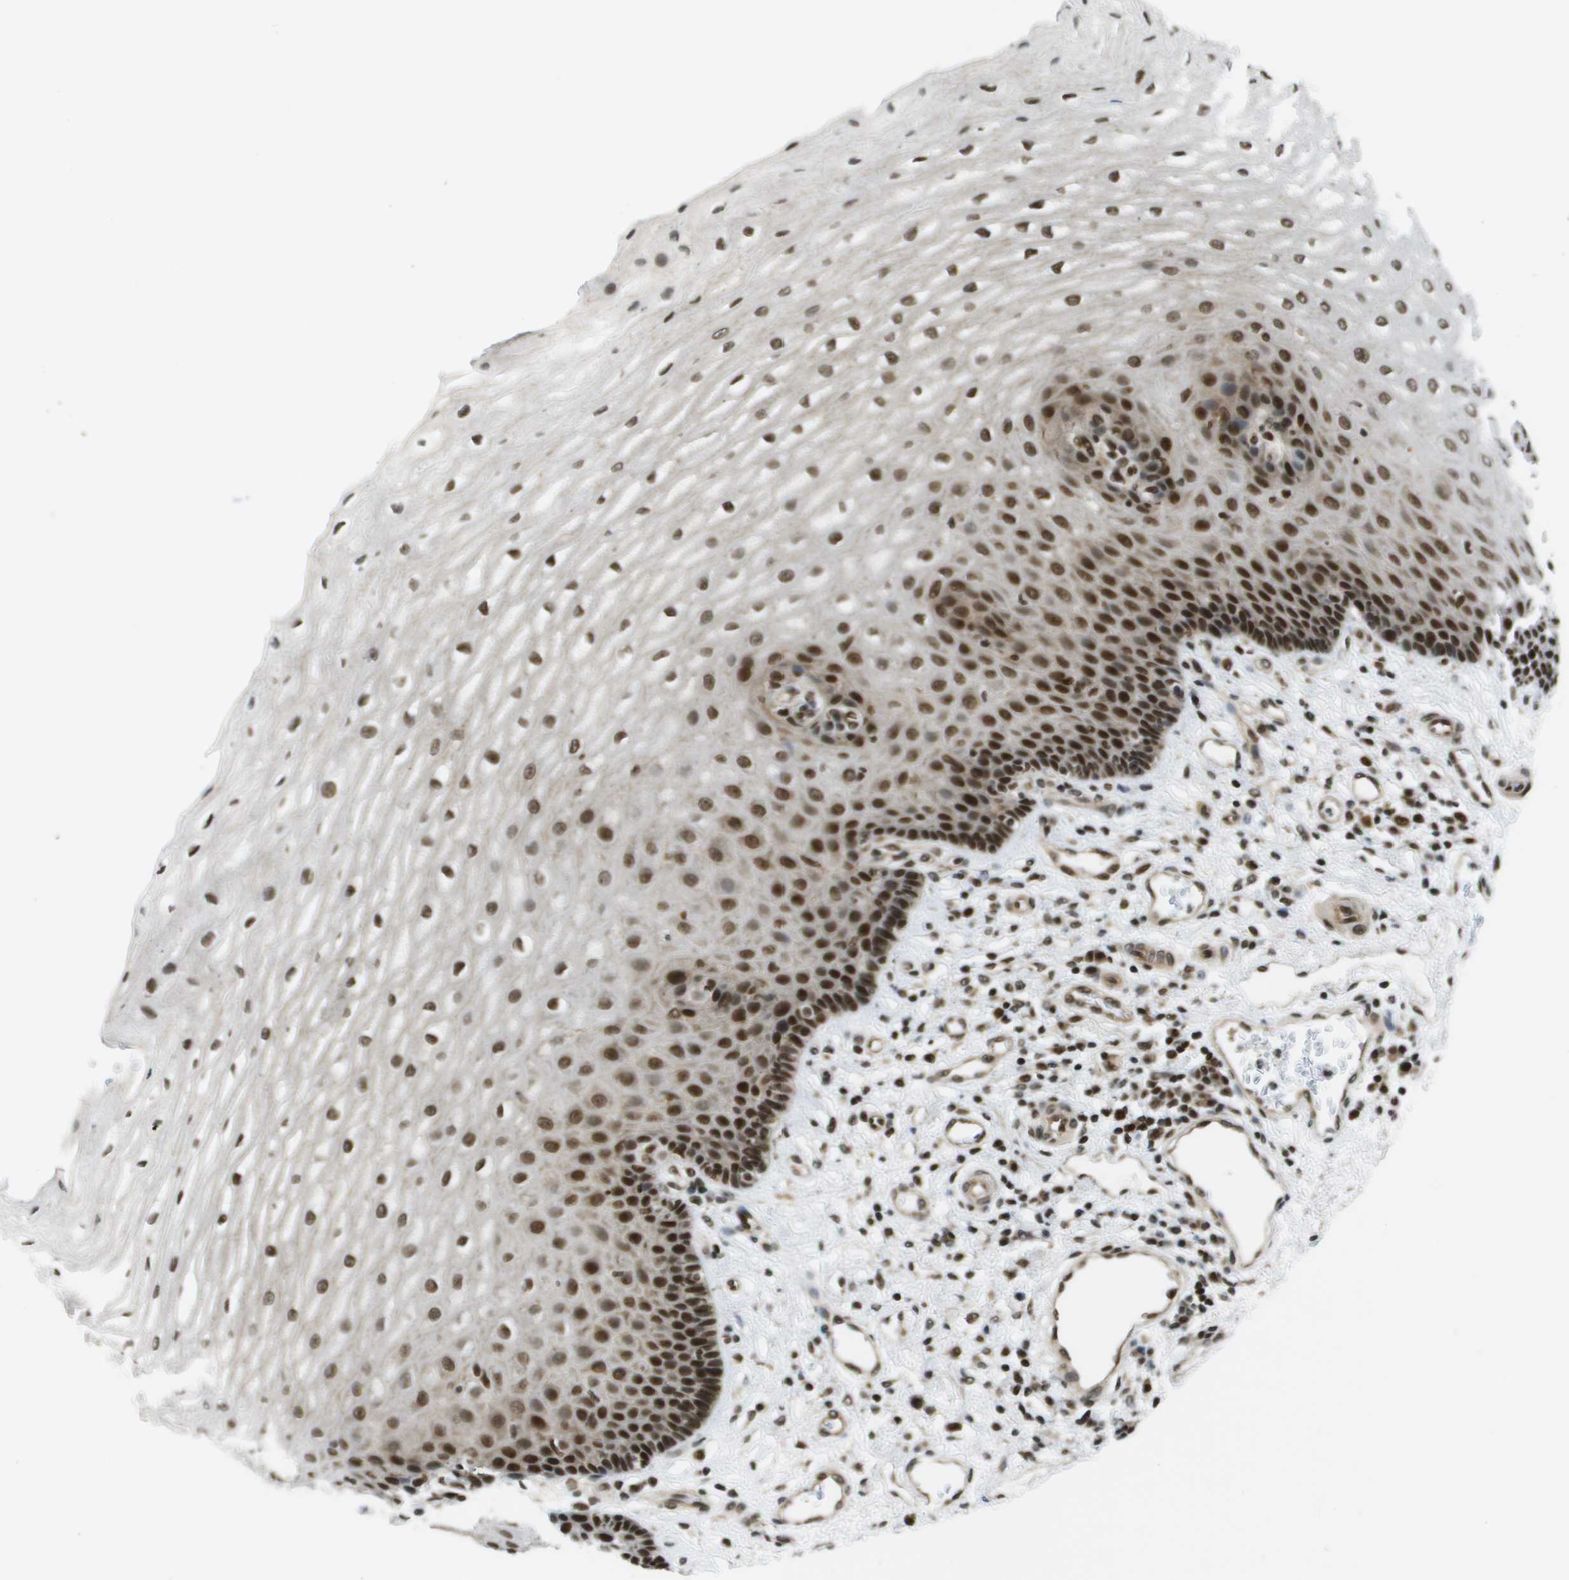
{"staining": {"intensity": "strong", "quantity": ">75%", "location": "nuclear"}, "tissue": "esophagus", "cell_type": "Squamous epithelial cells", "image_type": "normal", "snomed": [{"axis": "morphology", "description": "Normal tissue, NOS"}, {"axis": "topography", "description": "Esophagus"}], "caption": "Esophagus stained with DAB (3,3'-diaminobenzidine) IHC exhibits high levels of strong nuclear positivity in about >75% of squamous epithelial cells.", "gene": "RECQL4", "patient": {"sex": "male", "age": 54}}